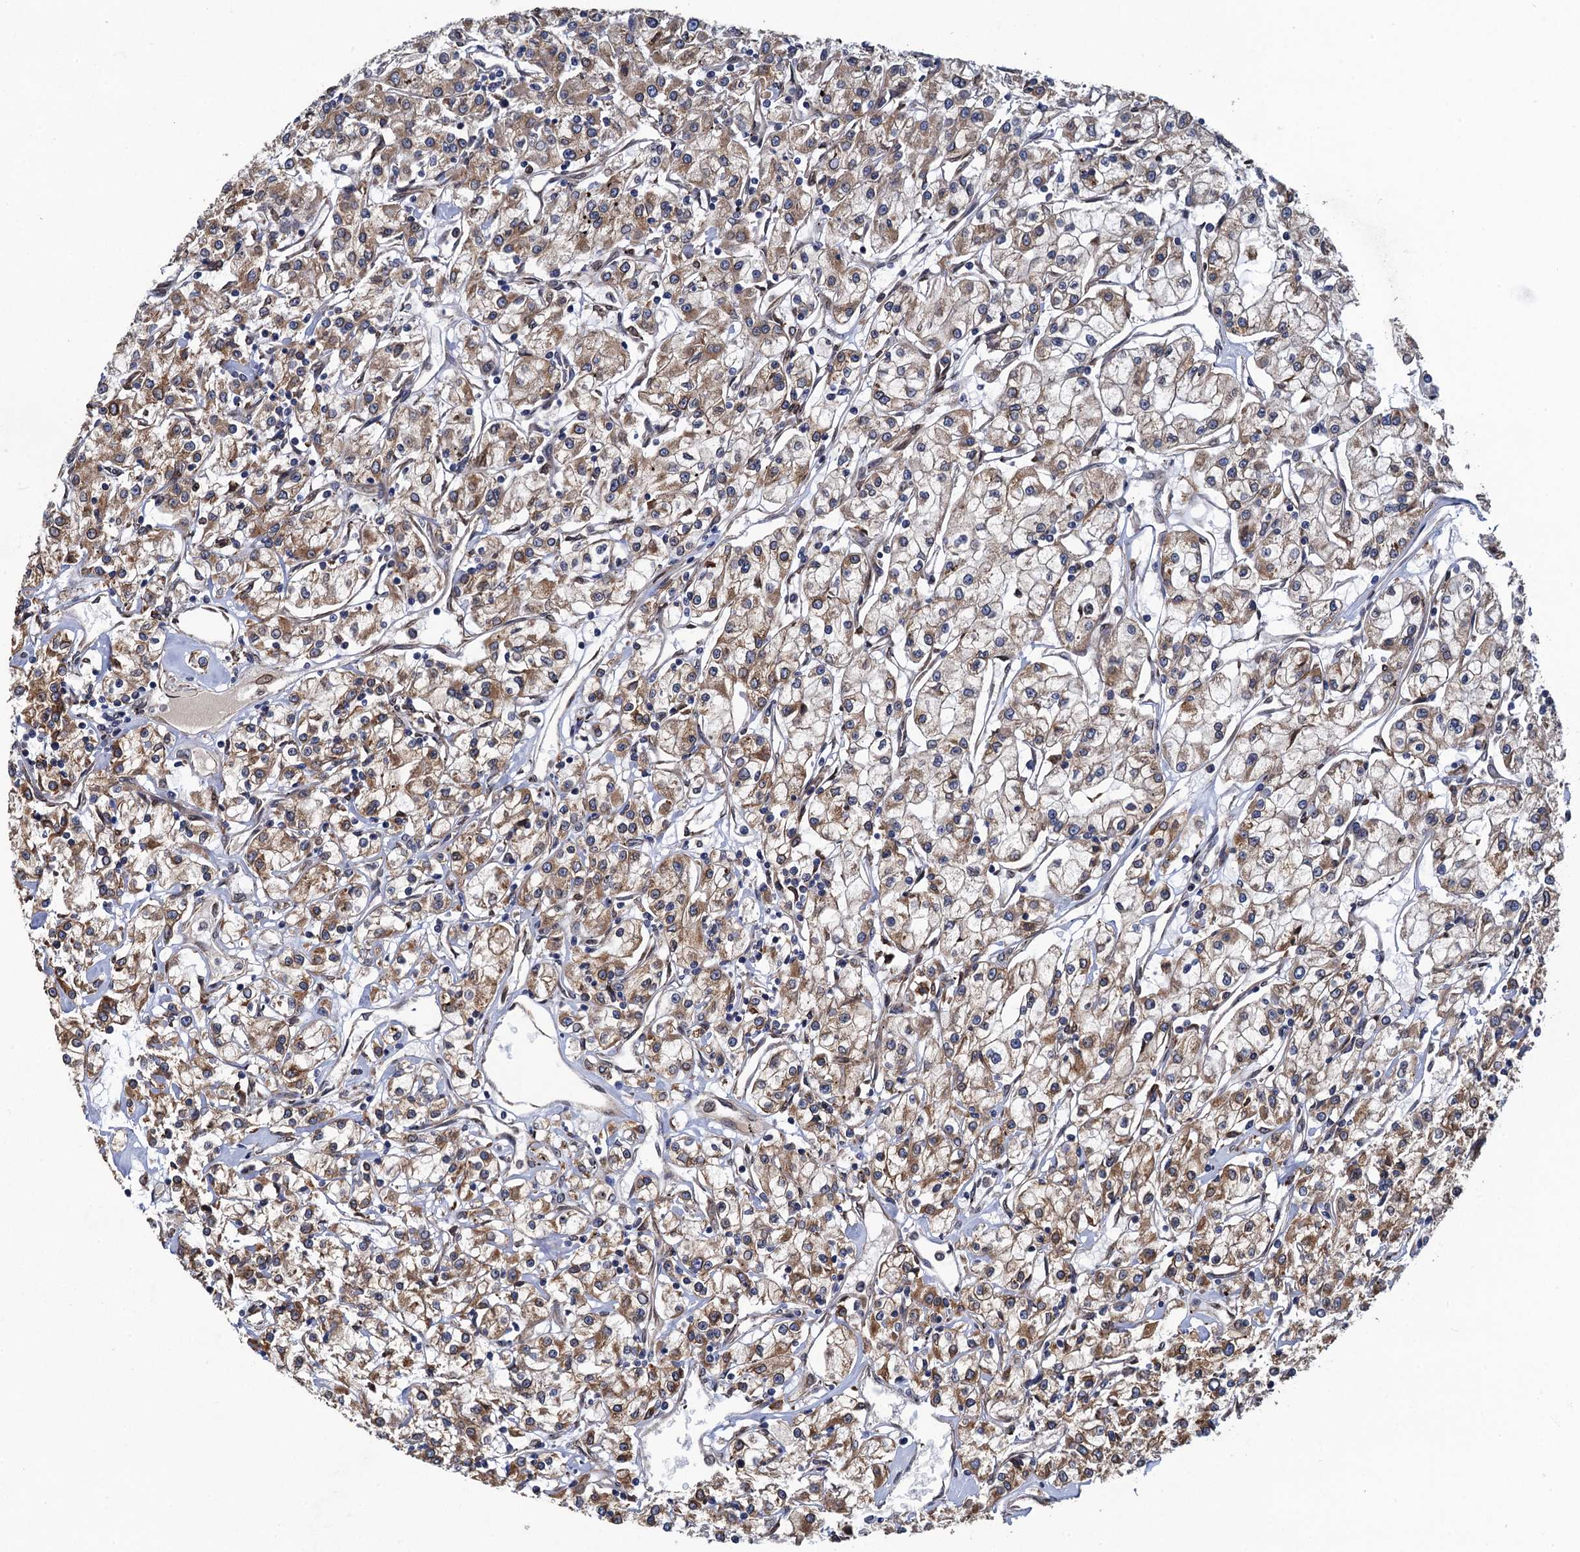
{"staining": {"intensity": "moderate", "quantity": "25%-75%", "location": "cytoplasmic/membranous"}, "tissue": "renal cancer", "cell_type": "Tumor cells", "image_type": "cancer", "snomed": [{"axis": "morphology", "description": "Adenocarcinoma, NOS"}, {"axis": "topography", "description": "Kidney"}], "caption": "IHC image of renal adenocarcinoma stained for a protein (brown), which demonstrates medium levels of moderate cytoplasmic/membranous positivity in about 25%-75% of tumor cells.", "gene": "ARMC5", "patient": {"sex": "female", "age": 59}}